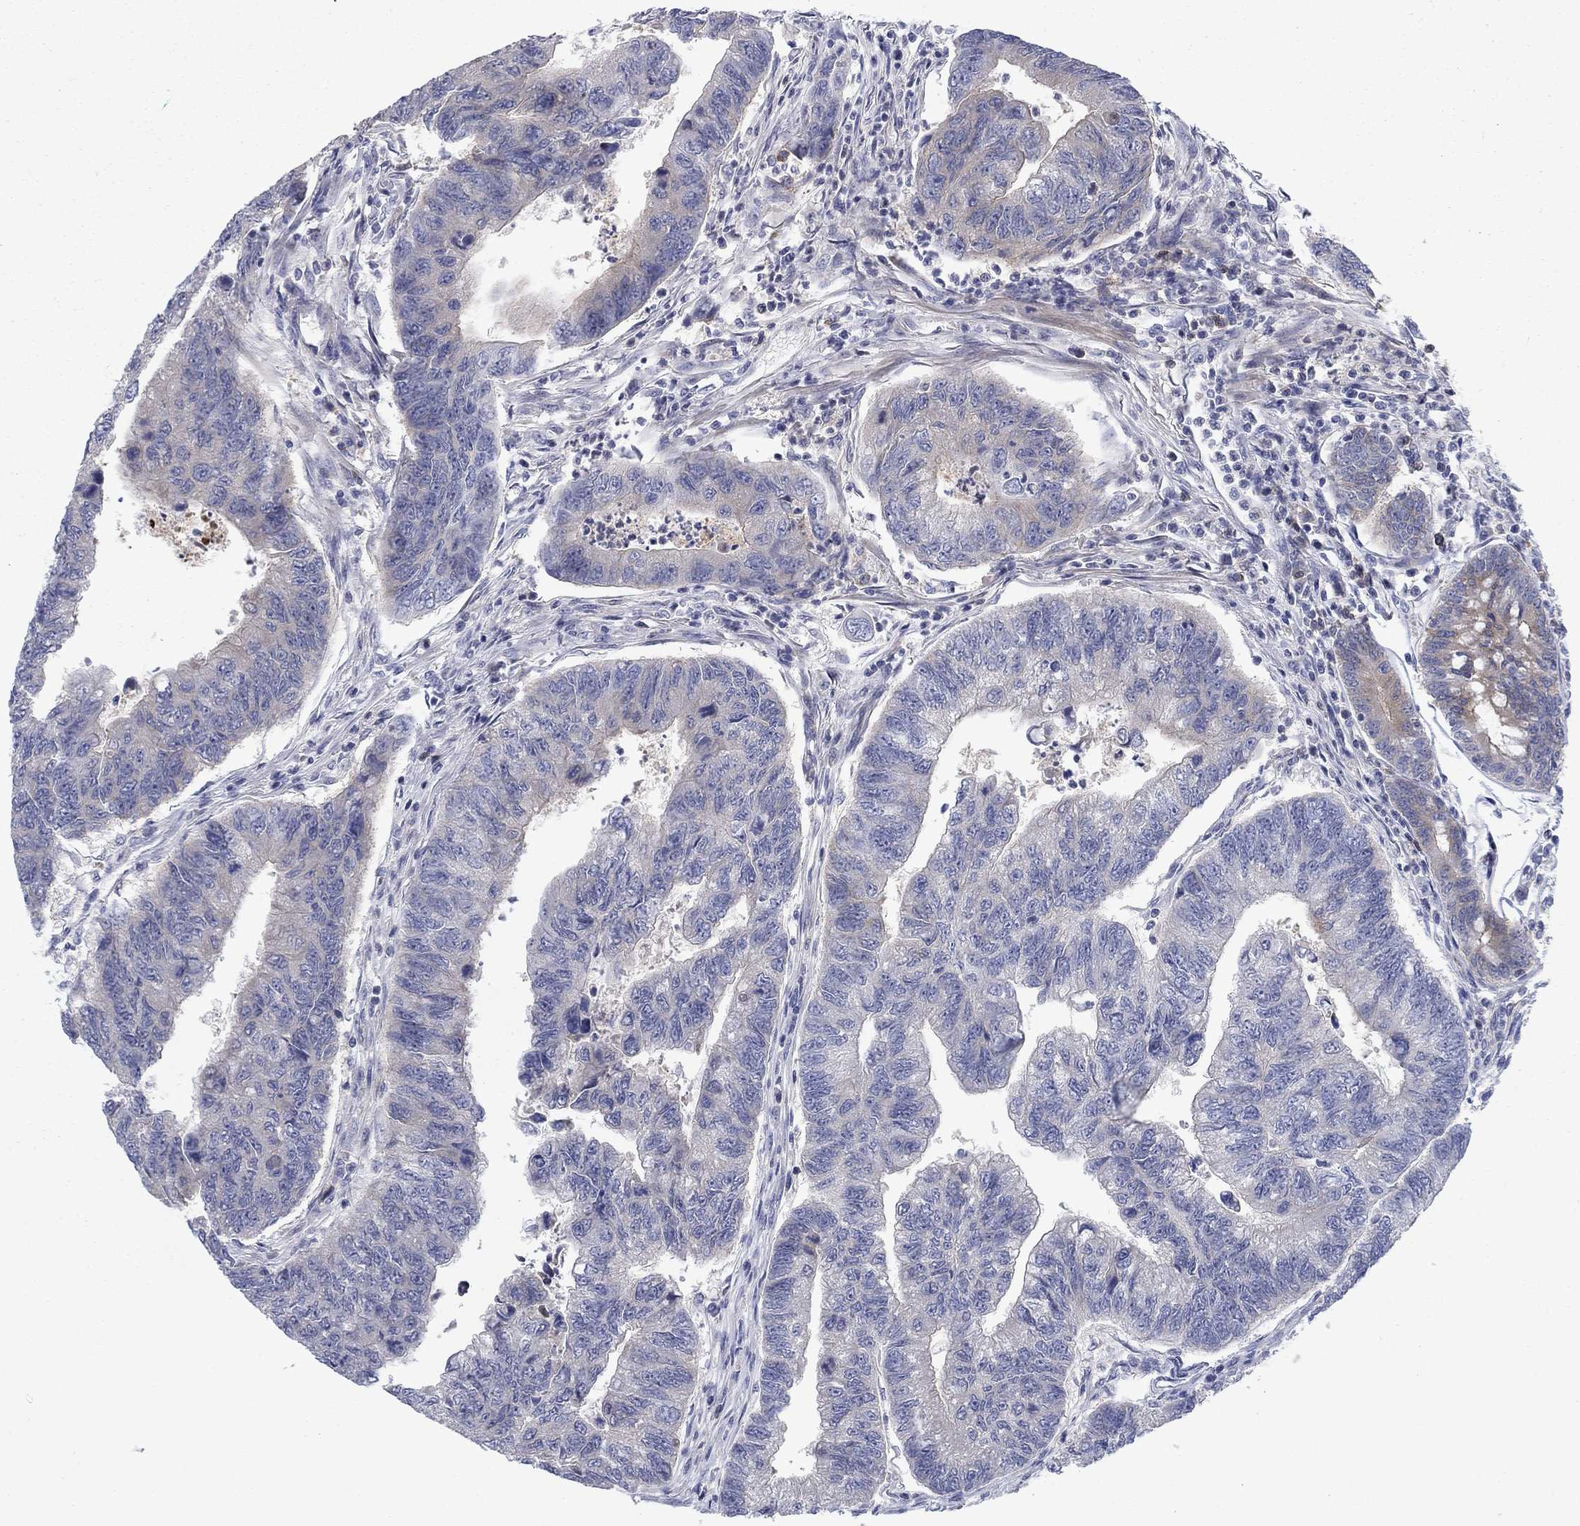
{"staining": {"intensity": "weak", "quantity": "<25%", "location": "cytoplasmic/membranous"}, "tissue": "colorectal cancer", "cell_type": "Tumor cells", "image_type": "cancer", "snomed": [{"axis": "morphology", "description": "Adenocarcinoma, NOS"}, {"axis": "topography", "description": "Colon"}], "caption": "High power microscopy micrograph of an immunohistochemistry (IHC) image of colorectal adenocarcinoma, revealing no significant positivity in tumor cells.", "gene": "KIF15", "patient": {"sex": "female", "age": 65}}